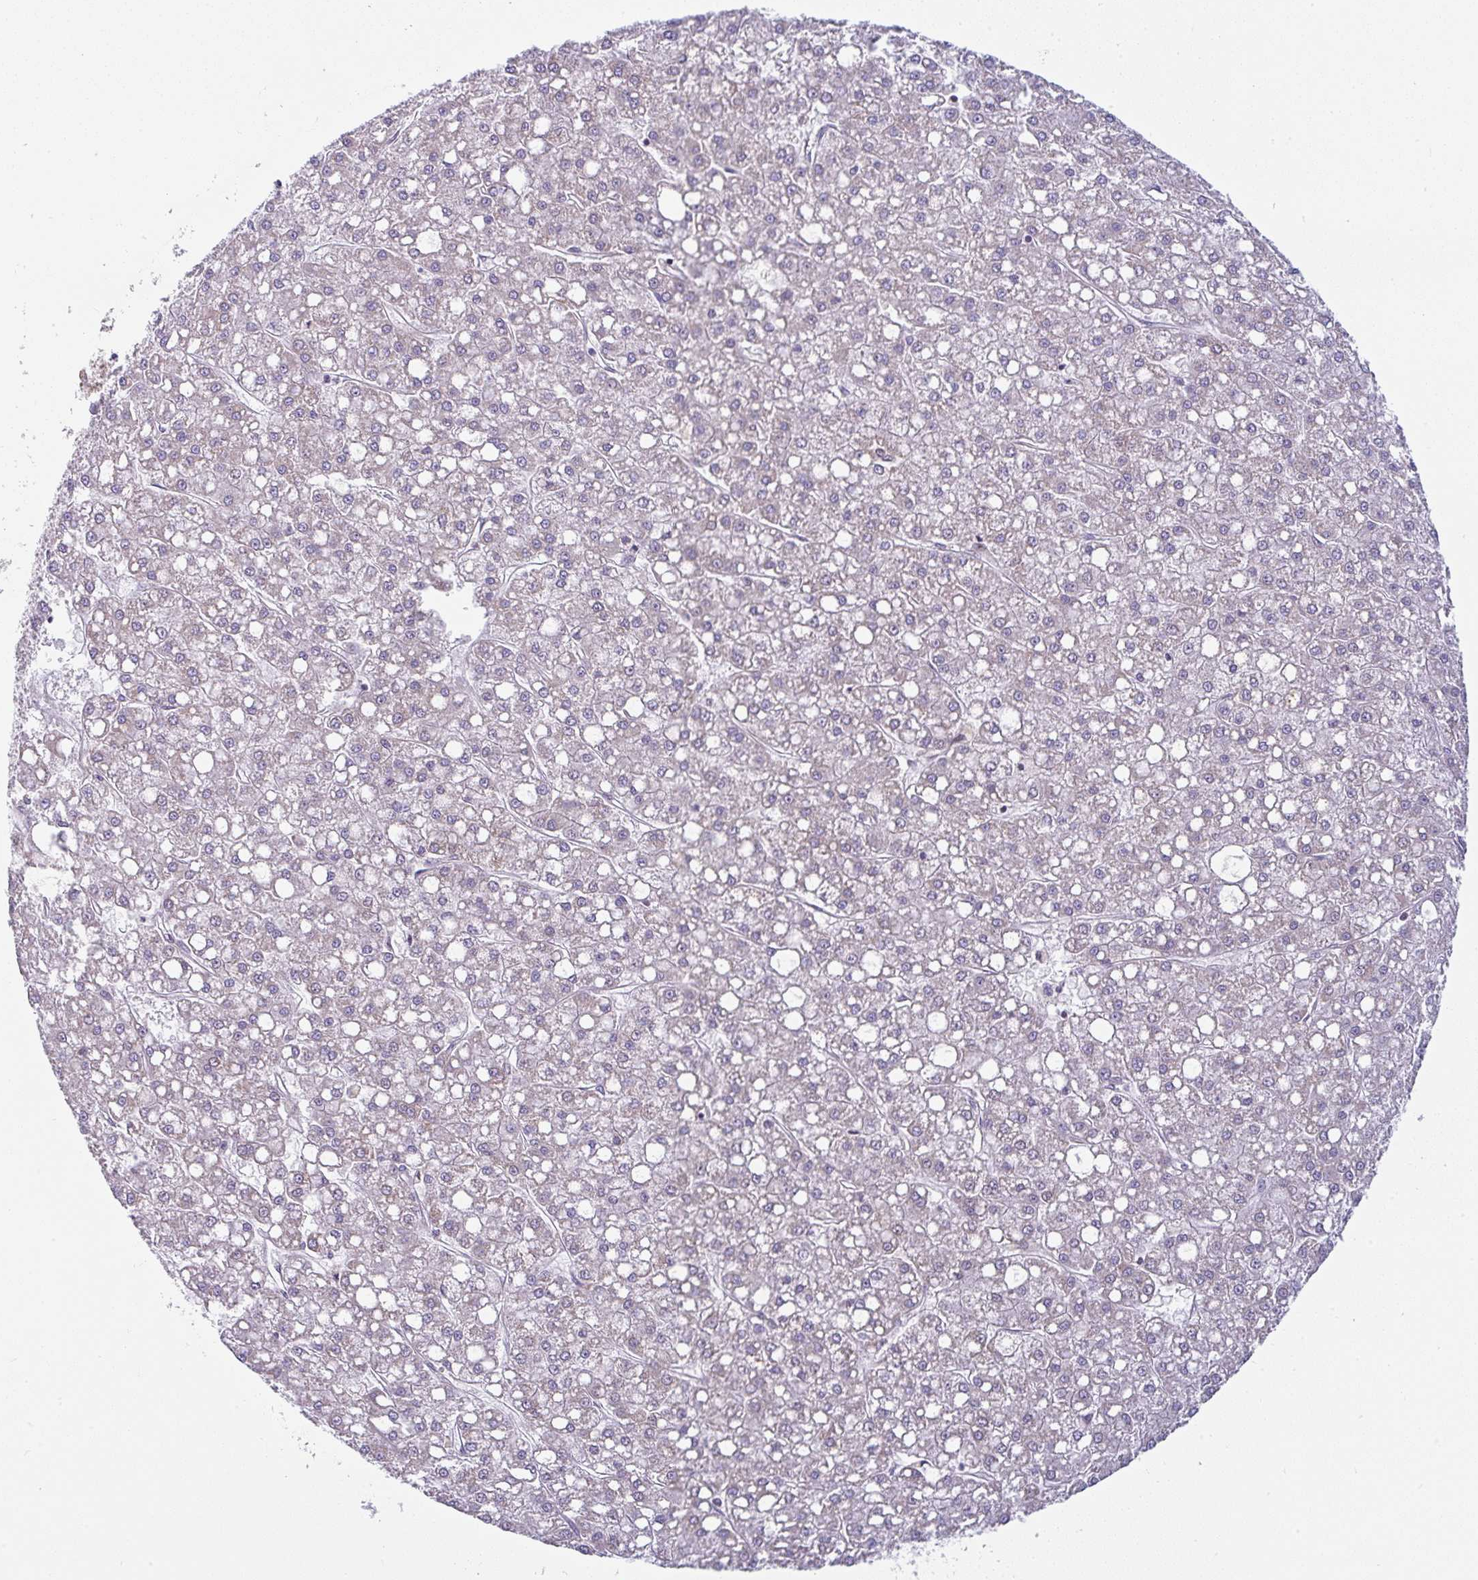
{"staining": {"intensity": "negative", "quantity": "none", "location": "none"}, "tissue": "liver cancer", "cell_type": "Tumor cells", "image_type": "cancer", "snomed": [{"axis": "morphology", "description": "Carcinoma, Hepatocellular, NOS"}, {"axis": "topography", "description": "Liver"}], "caption": "DAB (3,3'-diaminobenzidine) immunohistochemical staining of liver cancer demonstrates no significant expression in tumor cells.", "gene": "MOB1A", "patient": {"sex": "male", "age": 67}}